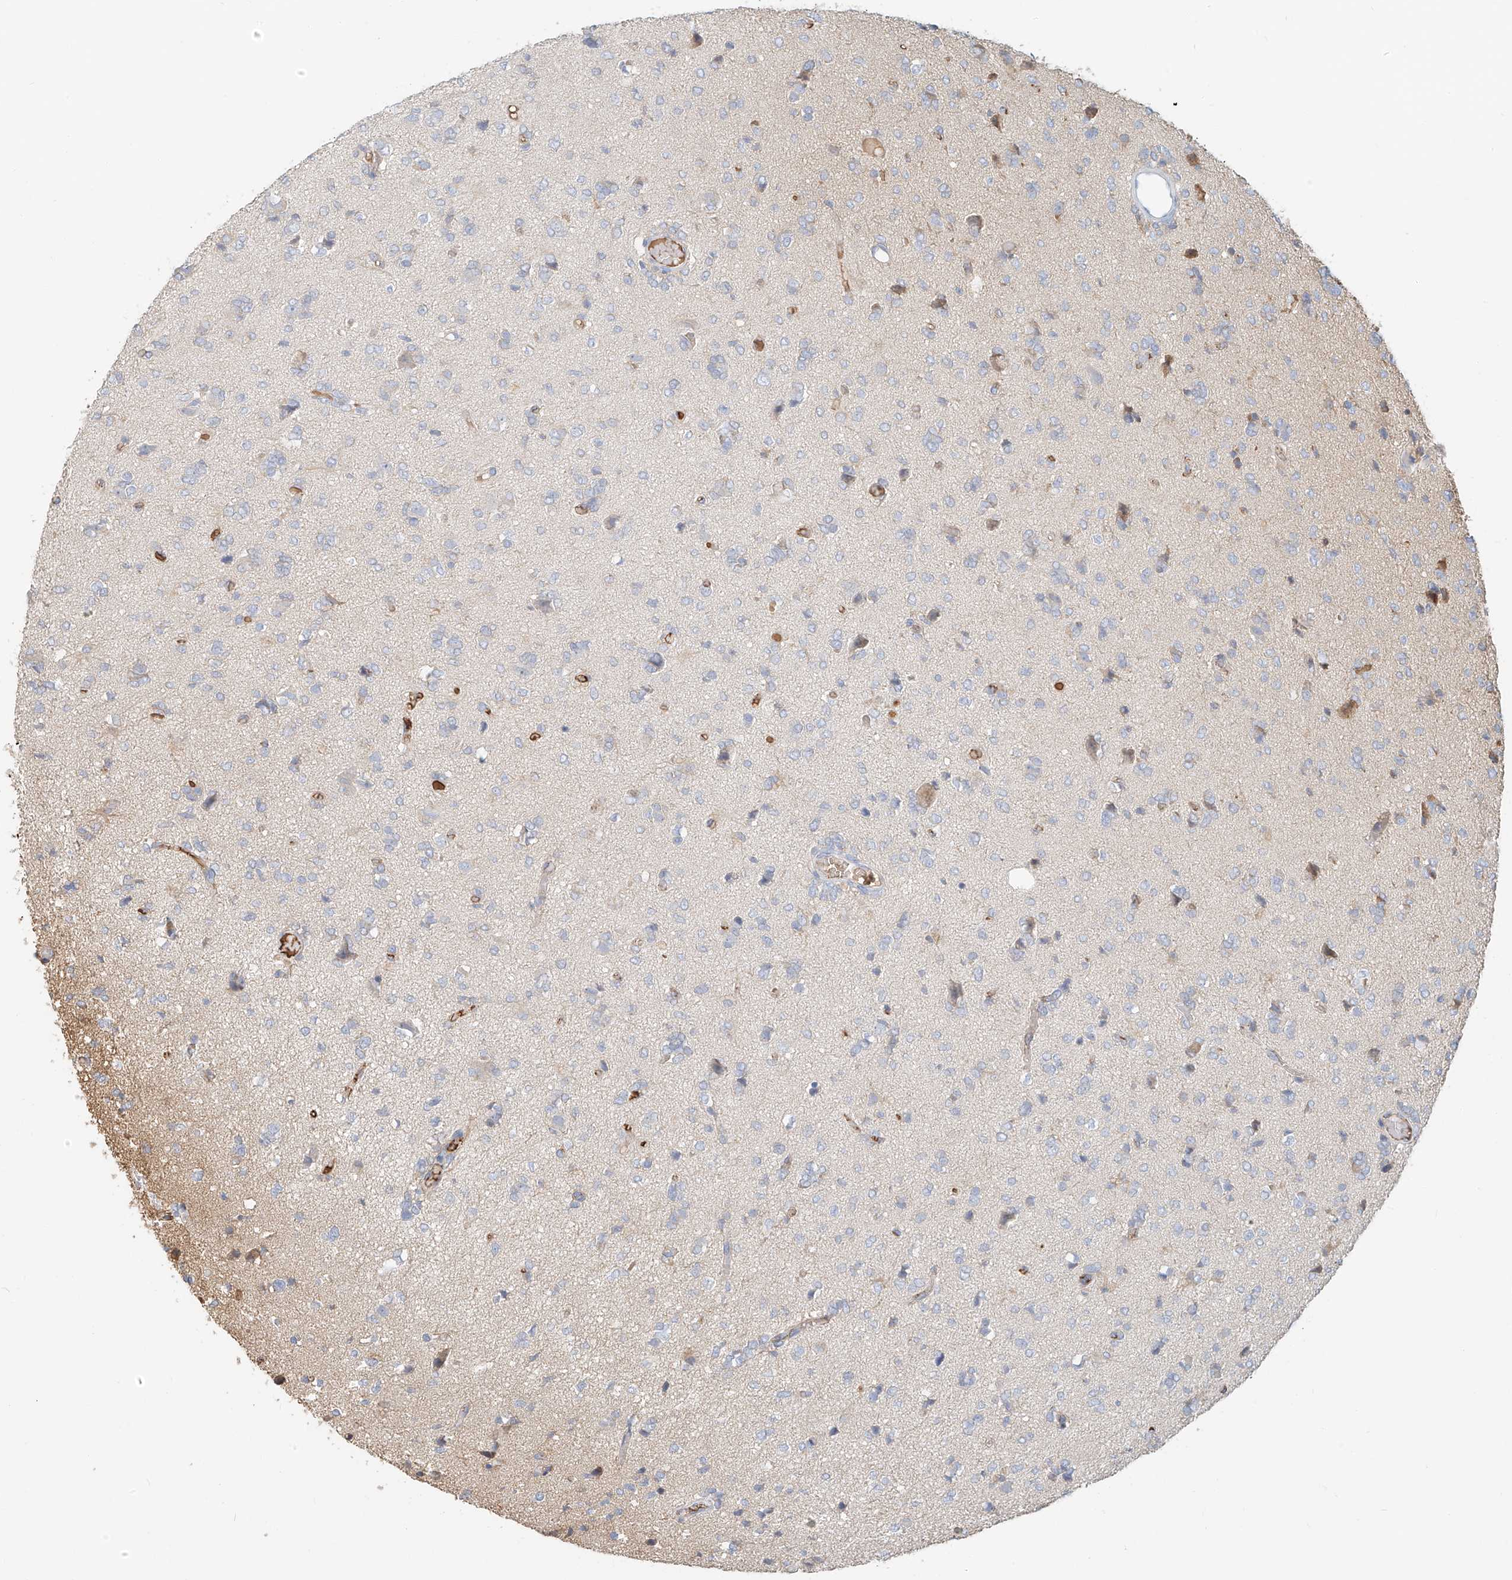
{"staining": {"intensity": "negative", "quantity": "none", "location": "none"}, "tissue": "glioma", "cell_type": "Tumor cells", "image_type": "cancer", "snomed": [{"axis": "morphology", "description": "Glioma, malignant, High grade"}, {"axis": "topography", "description": "Brain"}], "caption": "An immunohistochemistry photomicrograph of malignant high-grade glioma is shown. There is no staining in tumor cells of malignant high-grade glioma. The staining was performed using DAB to visualize the protein expression in brown, while the nuclei were stained in blue with hematoxylin (Magnification: 20x).", "gene": "ZFP30", "patient": {"sex": "female", "age": 59}}